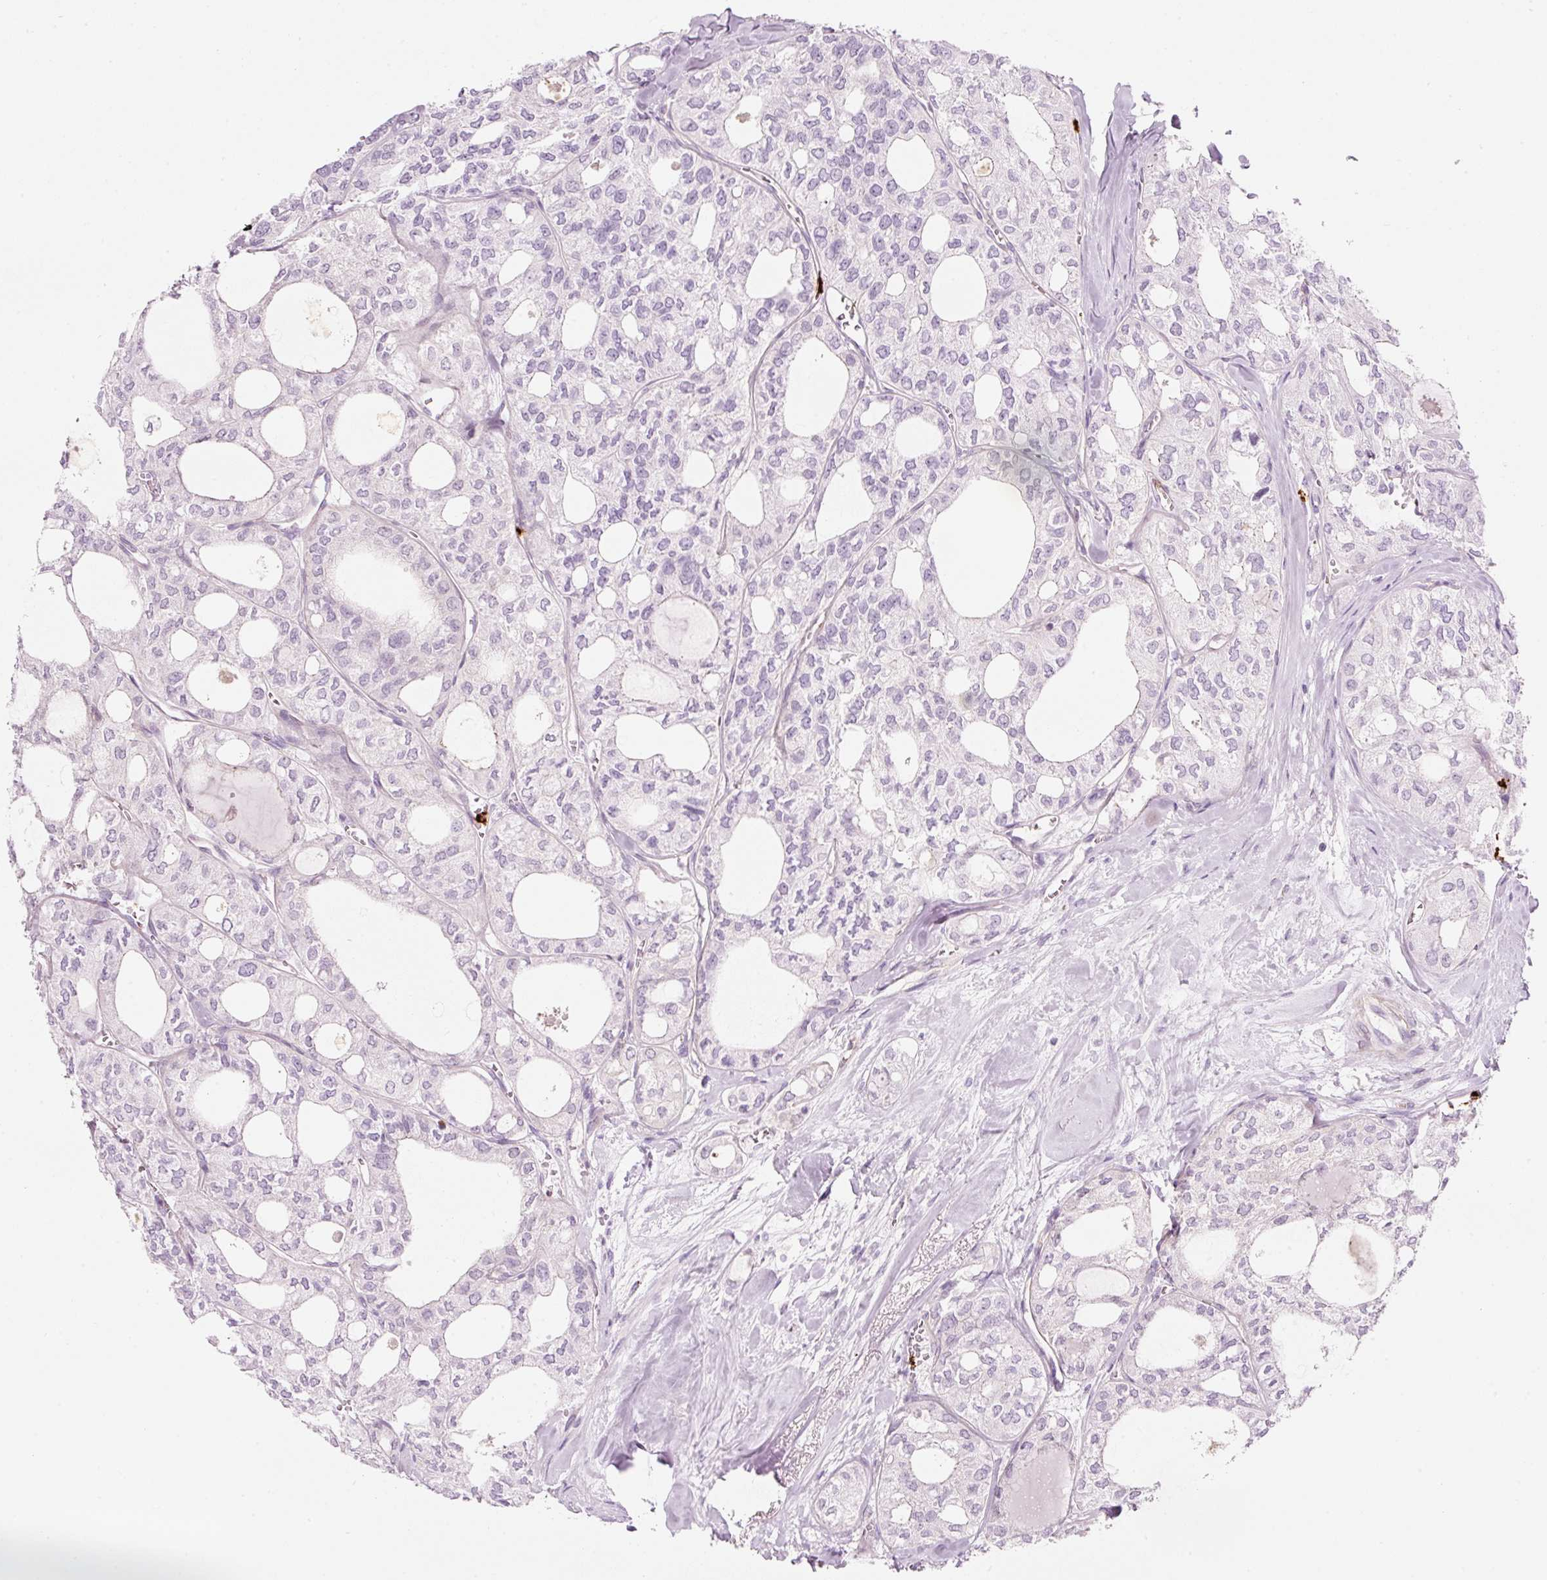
{"staining": {"intensity": "negative", "quantity": "none", "location": "none"}, "tissue": "thyroid cancer", "cell_type": "Tumor cells", "image_type": "cancer", "snomed": [{"axis": "morphology", "description": "Follicular adenoma carcinoma, NOS"}, {"axis": "topography", "description": "Thyroid gland"}], "caption": "A histopathology image of thyroid follicular adenoma carcinoma stained for a protein demonstrates no brown staining in tumor cells. Brightfield microscopy of IHC stained with DAB (brown) and hematoxylin (blue), captured at high magnification.", "gene": "MAP3K3", "patient": {"sex": "male", "age": 75}}